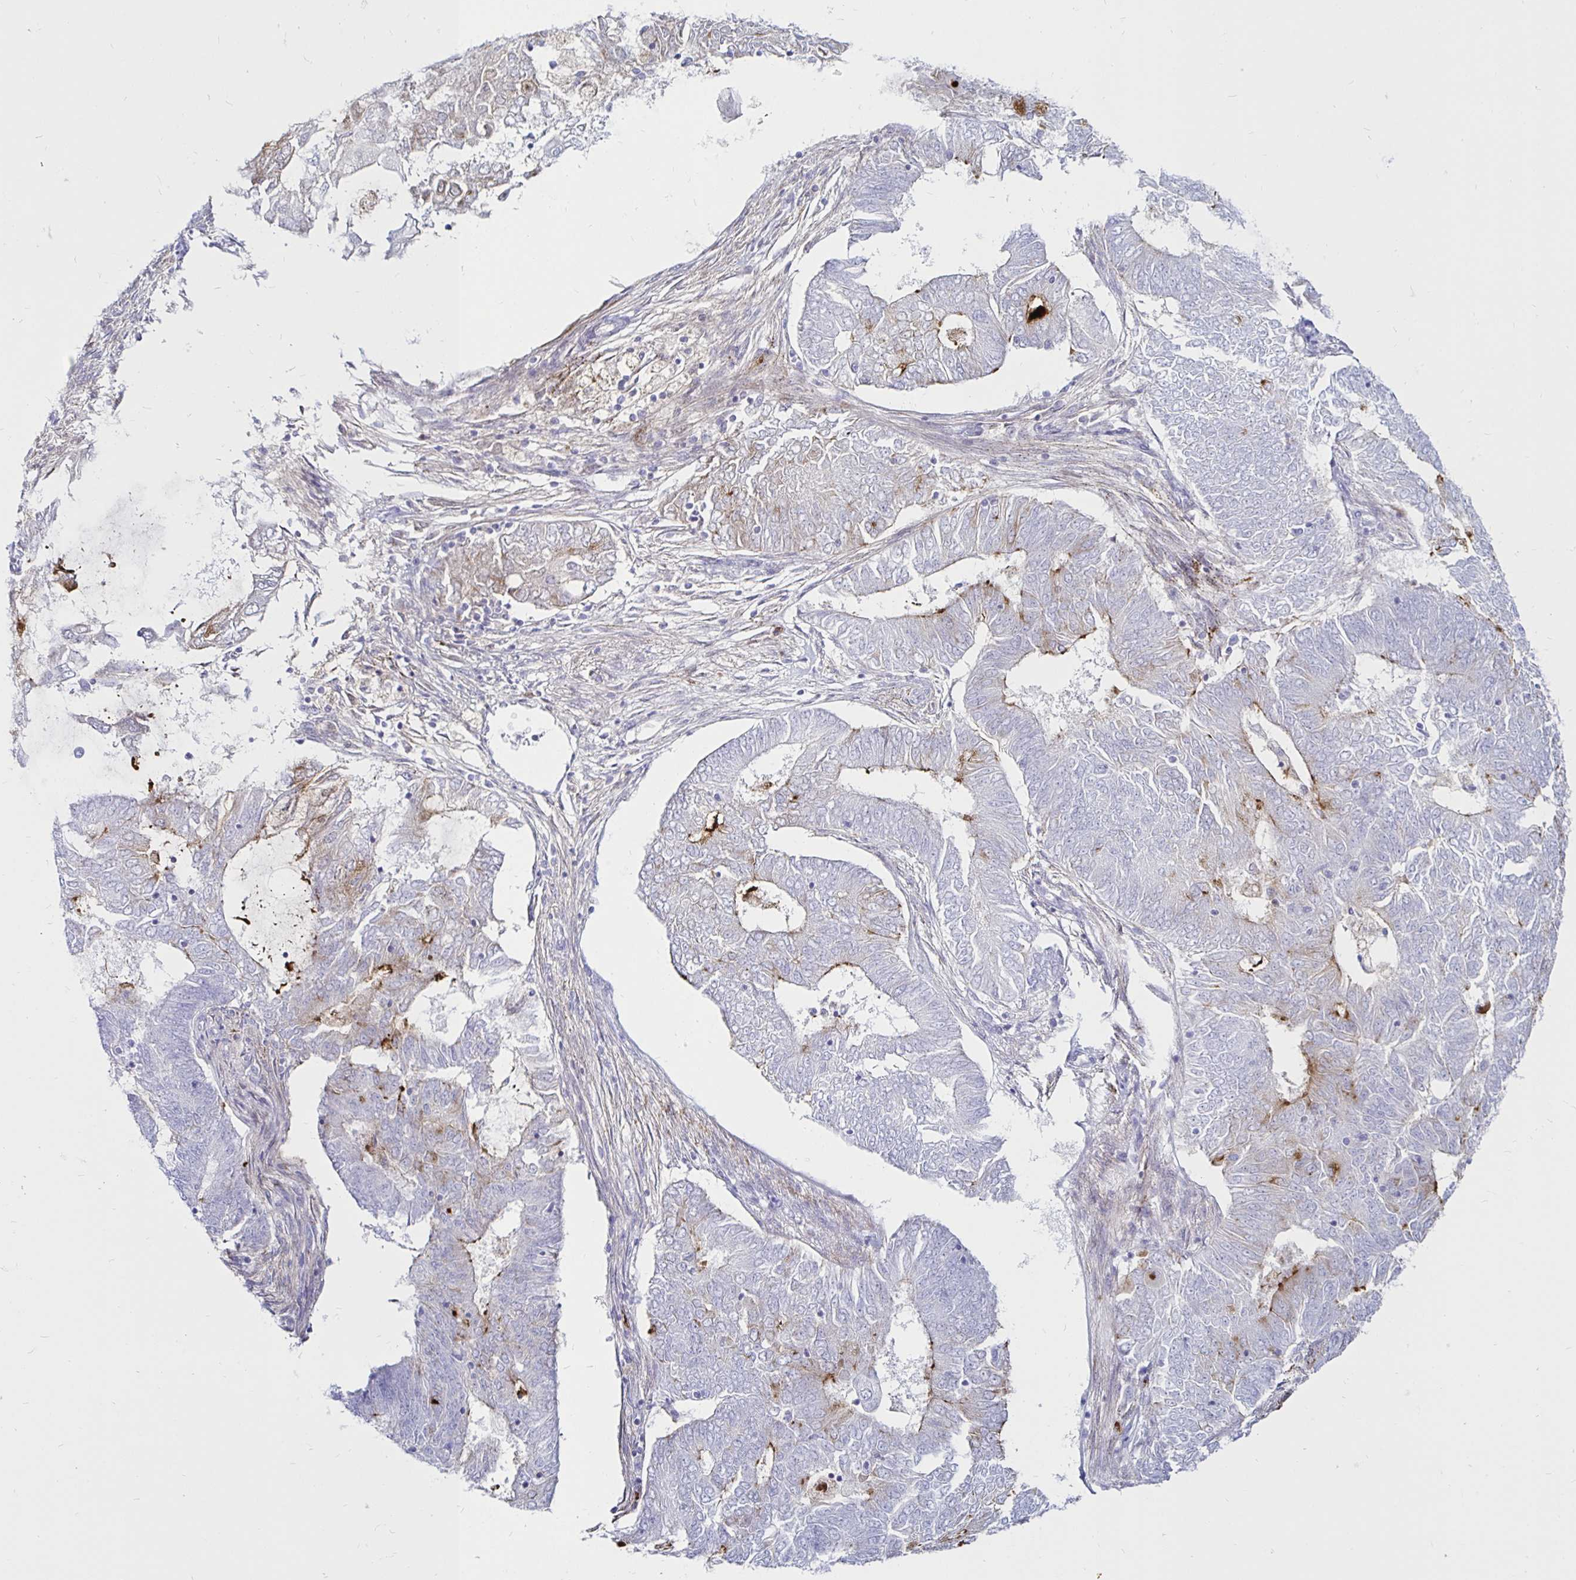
{"staining": {"intensity": "weak", "quantity": "<25%", "location": "cytoplasmic/membranous"}, "tissue": "endometrial cancer", "cell_type": "Tumor cells", "image_type": "cancer", "snomed": [{"axis": "morphology", "description": "Adenocarcinoma, NOS"}, {"axis": "topography", "description": "Endometrium"}], "caption": "There is no significant positivity in tumor cells of endometrial cancer.", "gene": "TIMP1", "patient": {"sex": "female", "age": 62}}